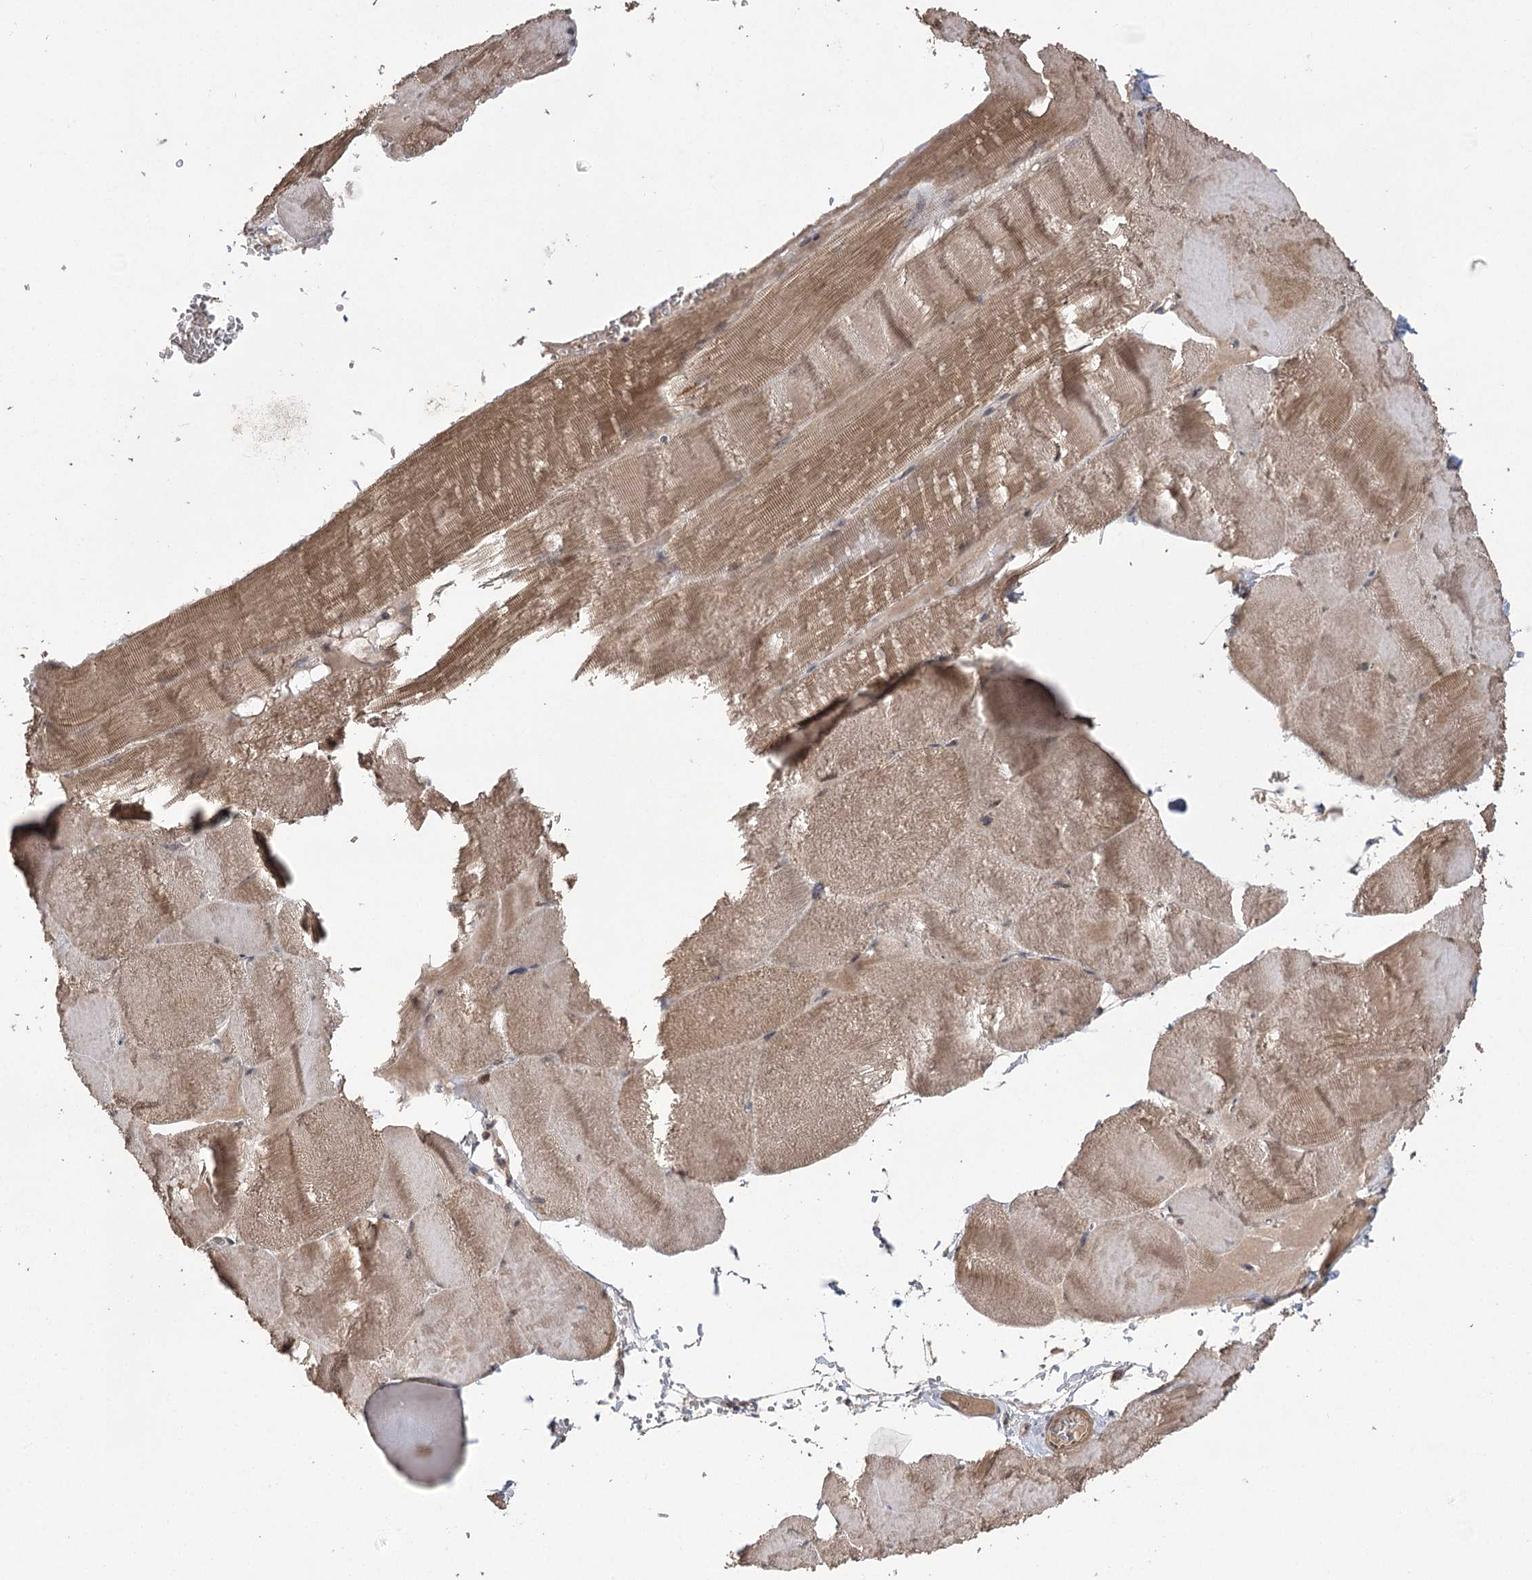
{"staining": {"intensity": "moderate", "quantity": ">75%", "location": "cytoplasmic/membranous"}, "tissue": "skeletal muscle", "cell_type": "Myocytes", "image_type": "normal", "snomed": [{"axis": "morphology", "description": "Normal tissue, NOS"}, {"axis": "morphology", "description": "Basal cell carcinoma"}, {"axis": "topography", "description": "Skeletal muscle"}], "caption": "This image demonstrates immunohistochemistry (IHC) staining of benign skeletal muscle, with medium moderate cytoplasmic/membranous staining in about >75% of myocytes.", "gene": "TENM2", "patient": {"sex": "female", "age": 64}}